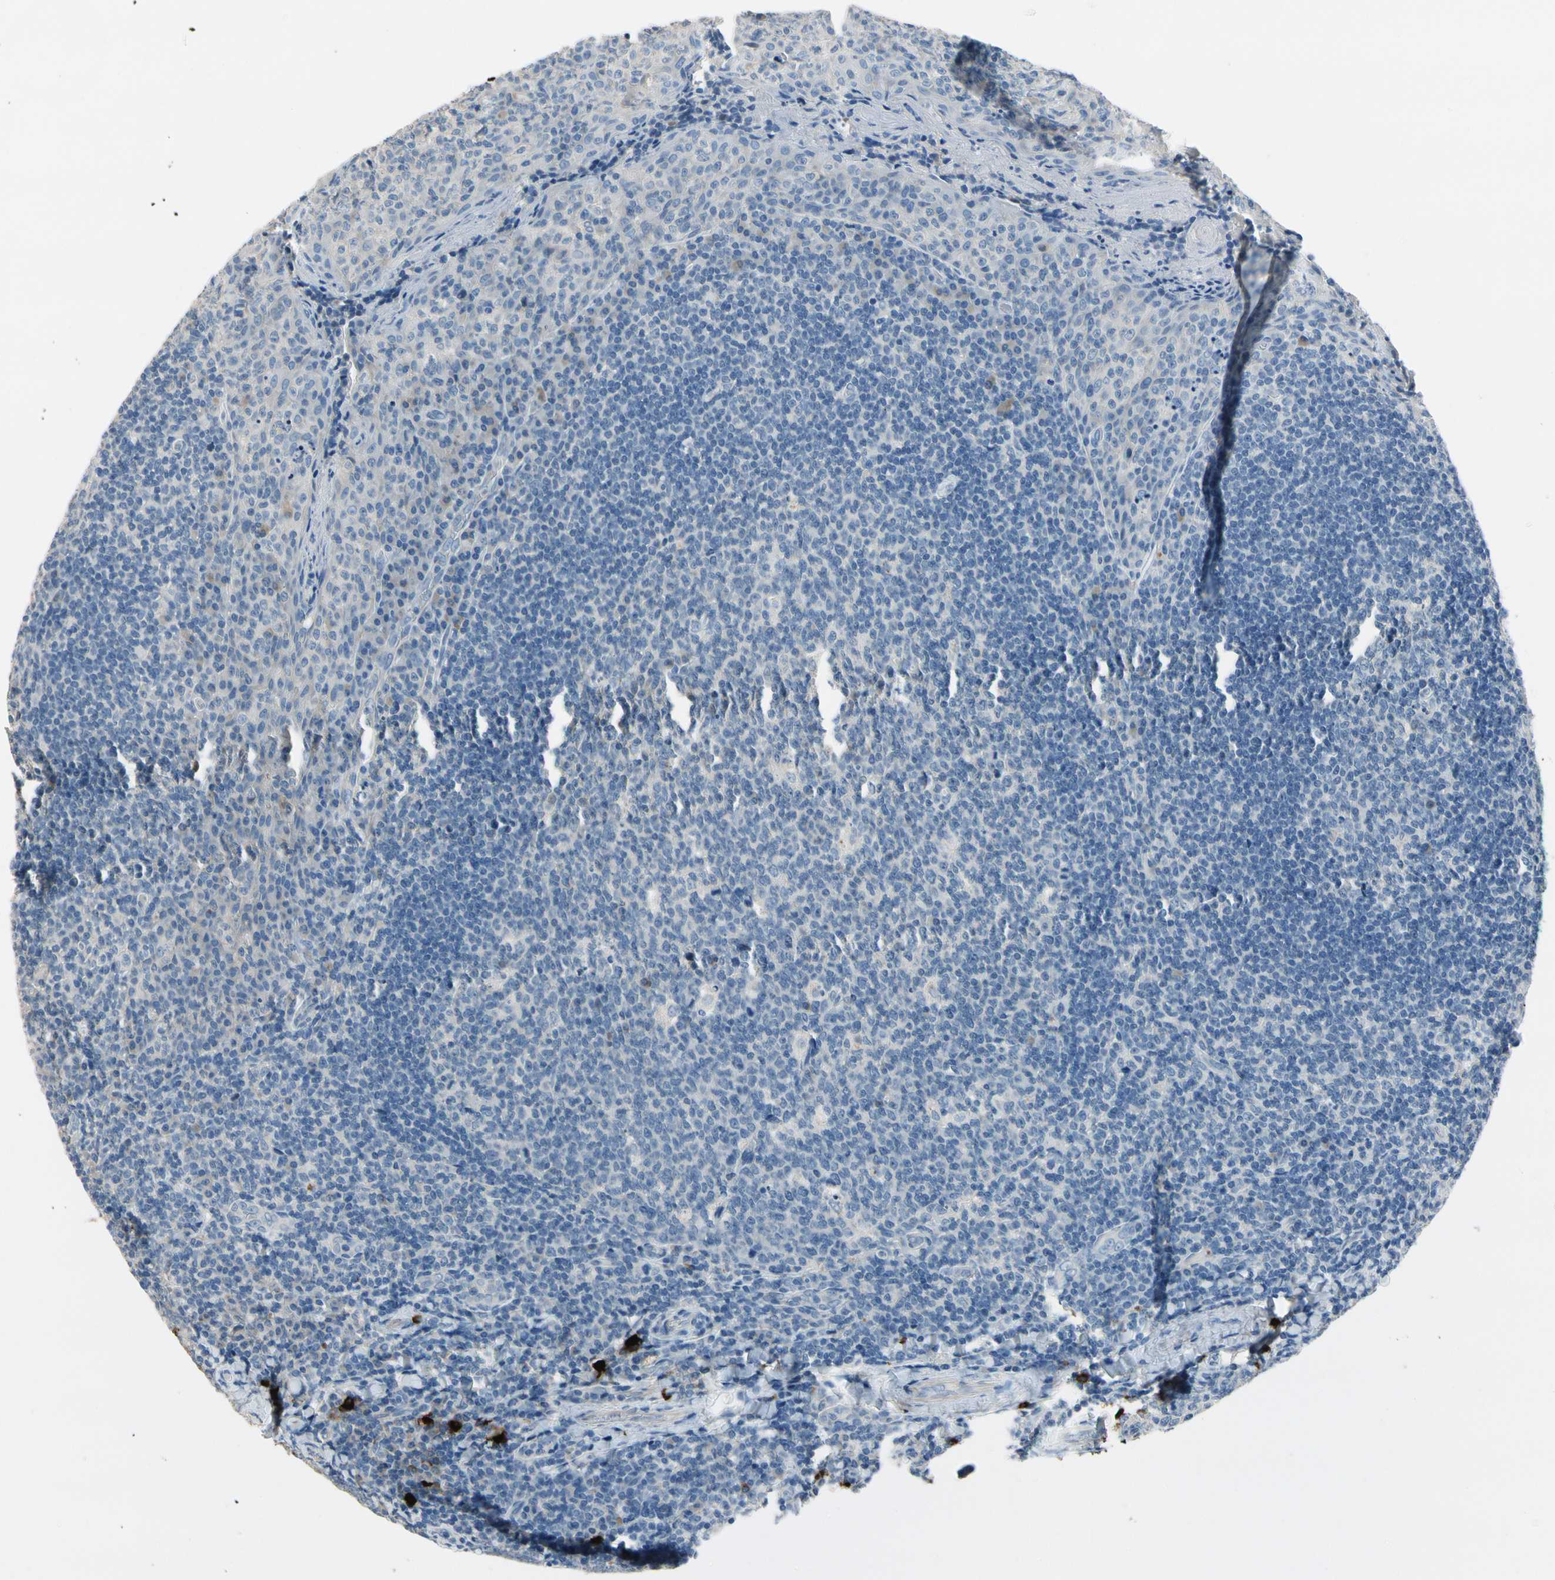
{"staining": {"intensity": "negative", "quantity": "none", "location": "none"}, "tissue": "tonsil", "cell_type": "Germinal center cells", "image_type": "normal", "snomed": [{"axis": "morphology", "description": "Normal tissue, NOS"}, {"axis": "topography", "description": "Tonsil"}], "caption": "Immunohistochemical staining of benign tonsil demonstrates no significant staining in germinal center cells.", "gene": "CPA3", "patient": {"sex": "male", "age": 17}}